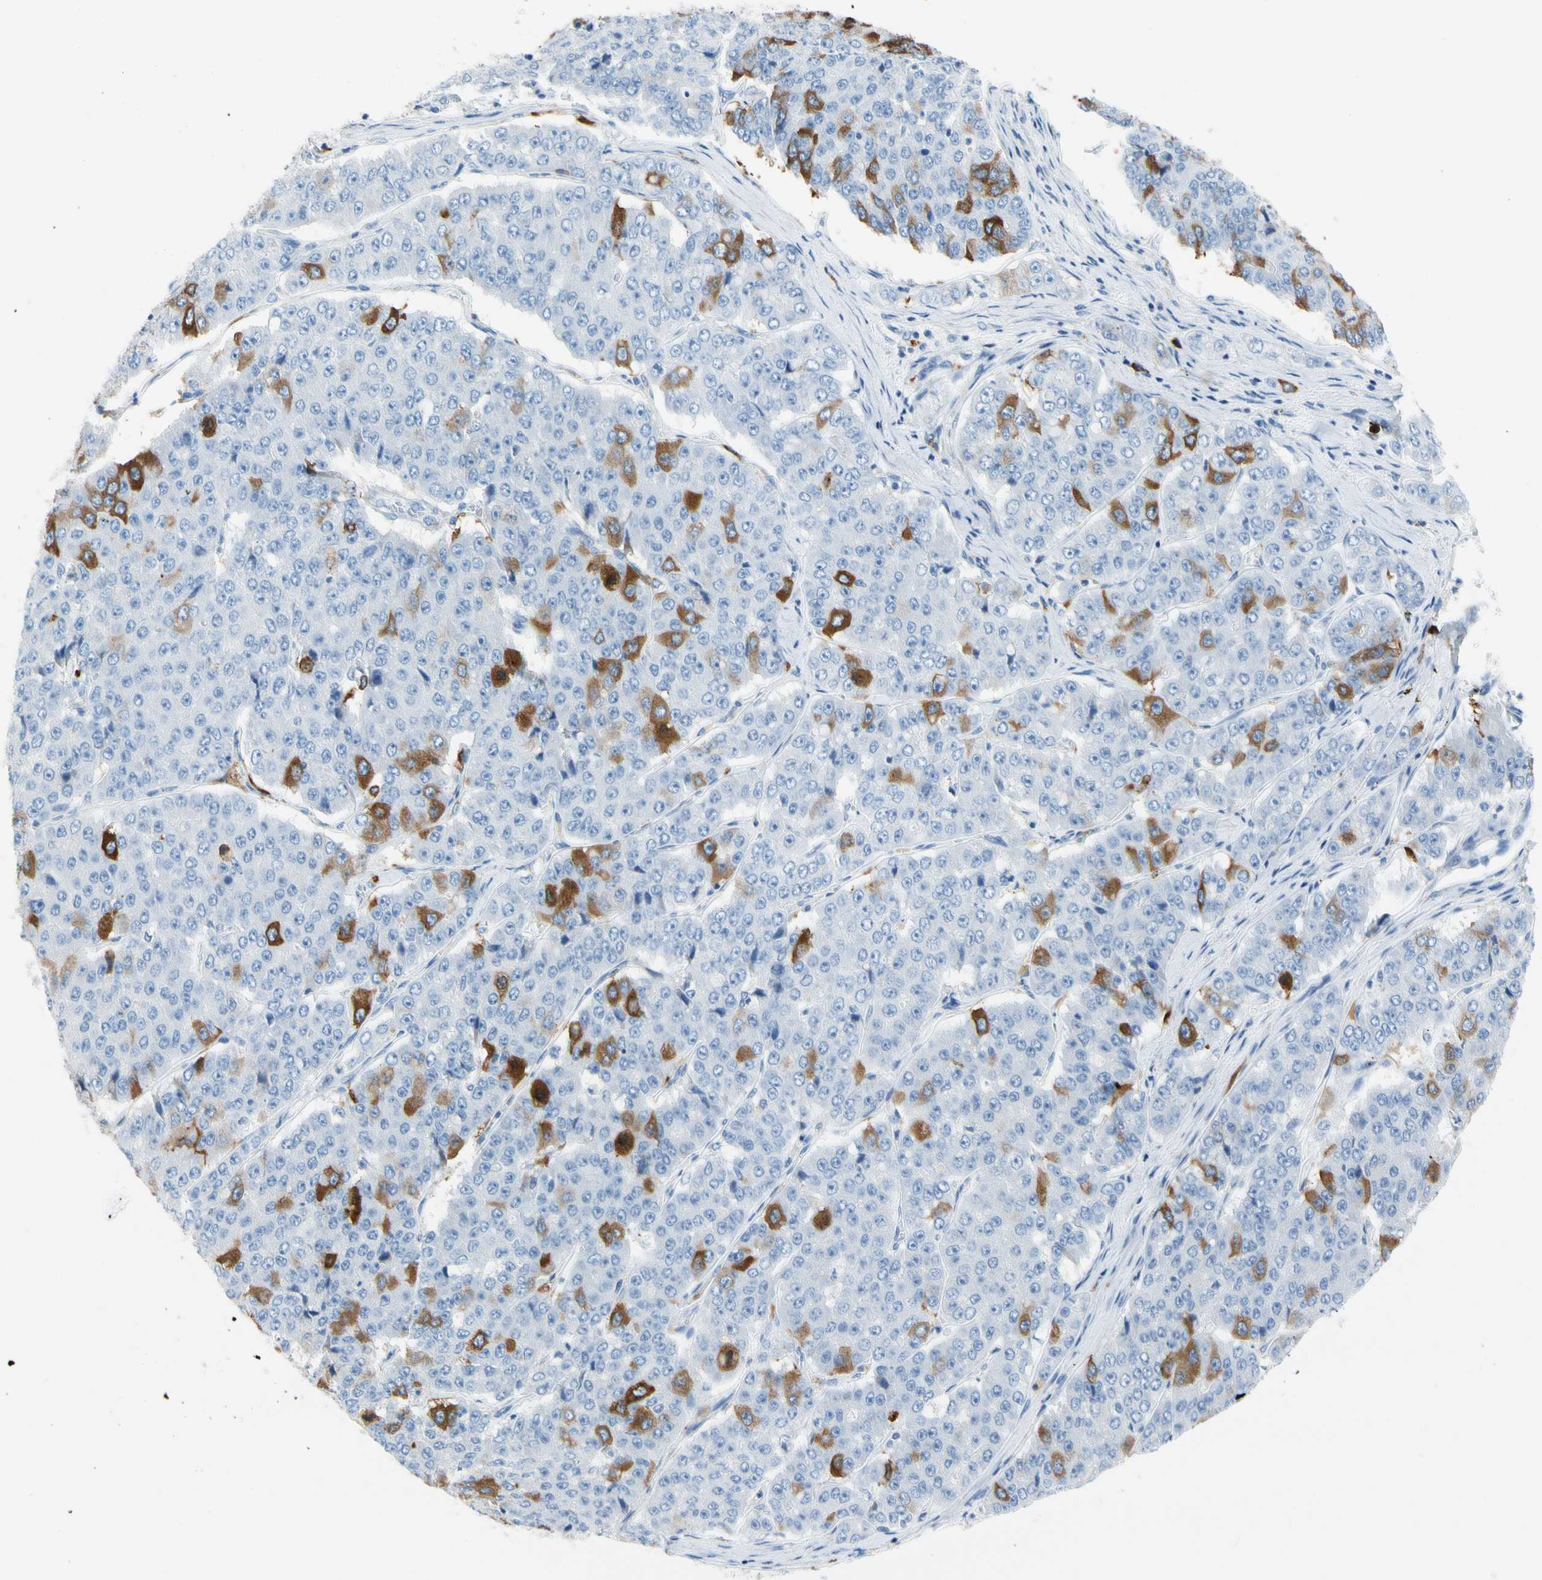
{"staining": {"intensity": "moderate", "quantity": "<25%", "location": "cytoplasmic/membranous"}, "tissue": "pancreatic cancer", "cell_type": "Tumor cells", "image_type": "cancer", "snomed": [{"axis": "morphology", "description": "Adenocarcinoma, NOS"}, {"axis": "topography", "description": "Pancreas"}], "caption": "This micrograph exhibits immunohistochemistry staining of human pancreatic cancer (adenocarcinoma), with low moderate cytoplasmic/membranous staining in approximately <25% of tumor cells.", "gene": "TACC3", "patient": {"sex": "male", "age": 50}}